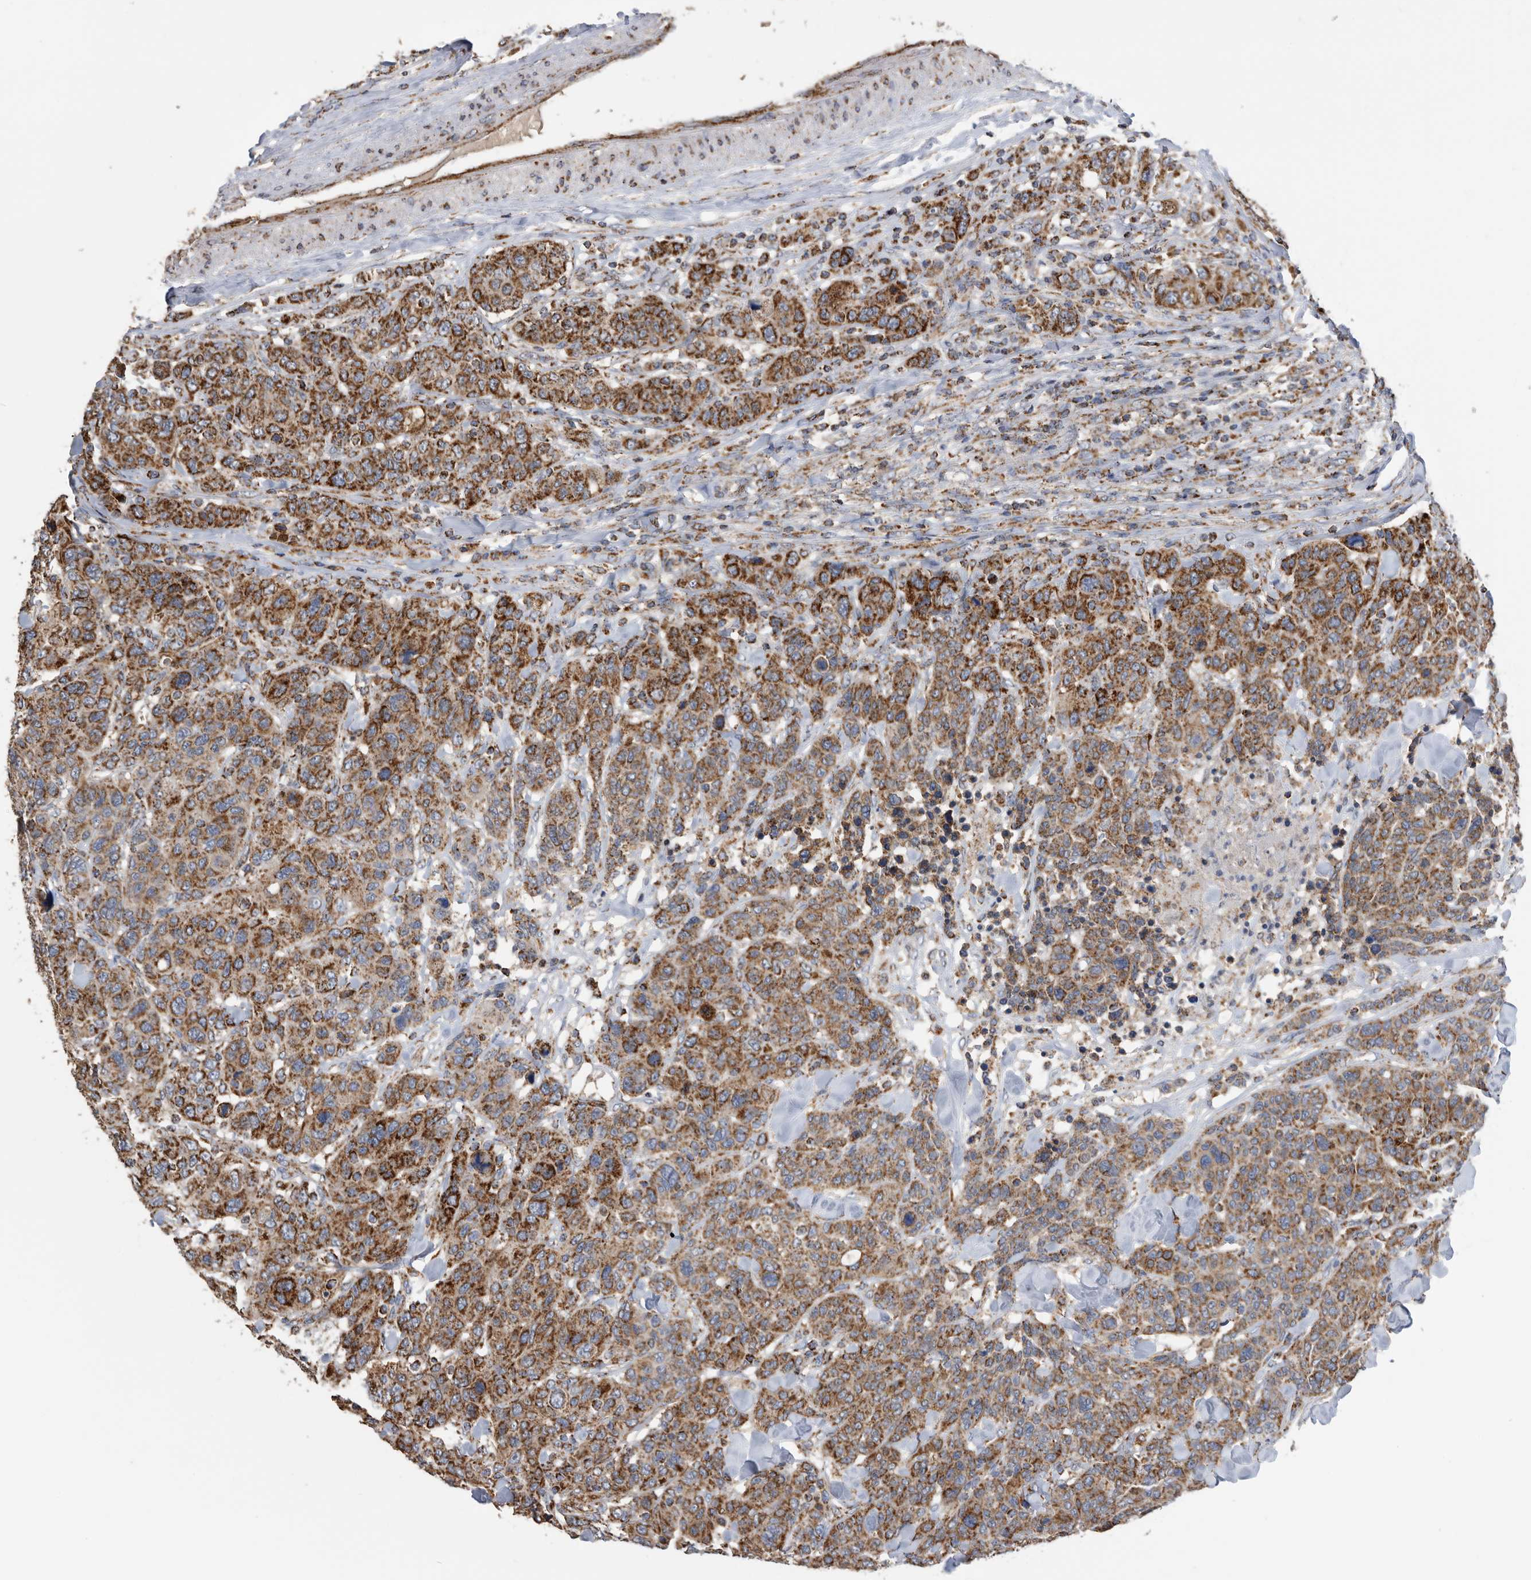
{"staining": {"intensity": "strong", "quantity": ">75%", "location": "cytoplasmic/membranous"}, "tissue": "breast cancer", "cell_type": "Tumor cells", "image_type": "cancer", "snomed": [{"axis": "morphology", "description": "Duct carcinoma"}, {"axis": "topography", "description": "Breast"}], "caption": "Approximately >75% of tumor cells in breast cancer display strong cytoplasmic/membranous protein positivity as visualized by brown immunohistochemical staining.", "gene": "WFDC1", "patient": {"sex": "female", "age": 37}}